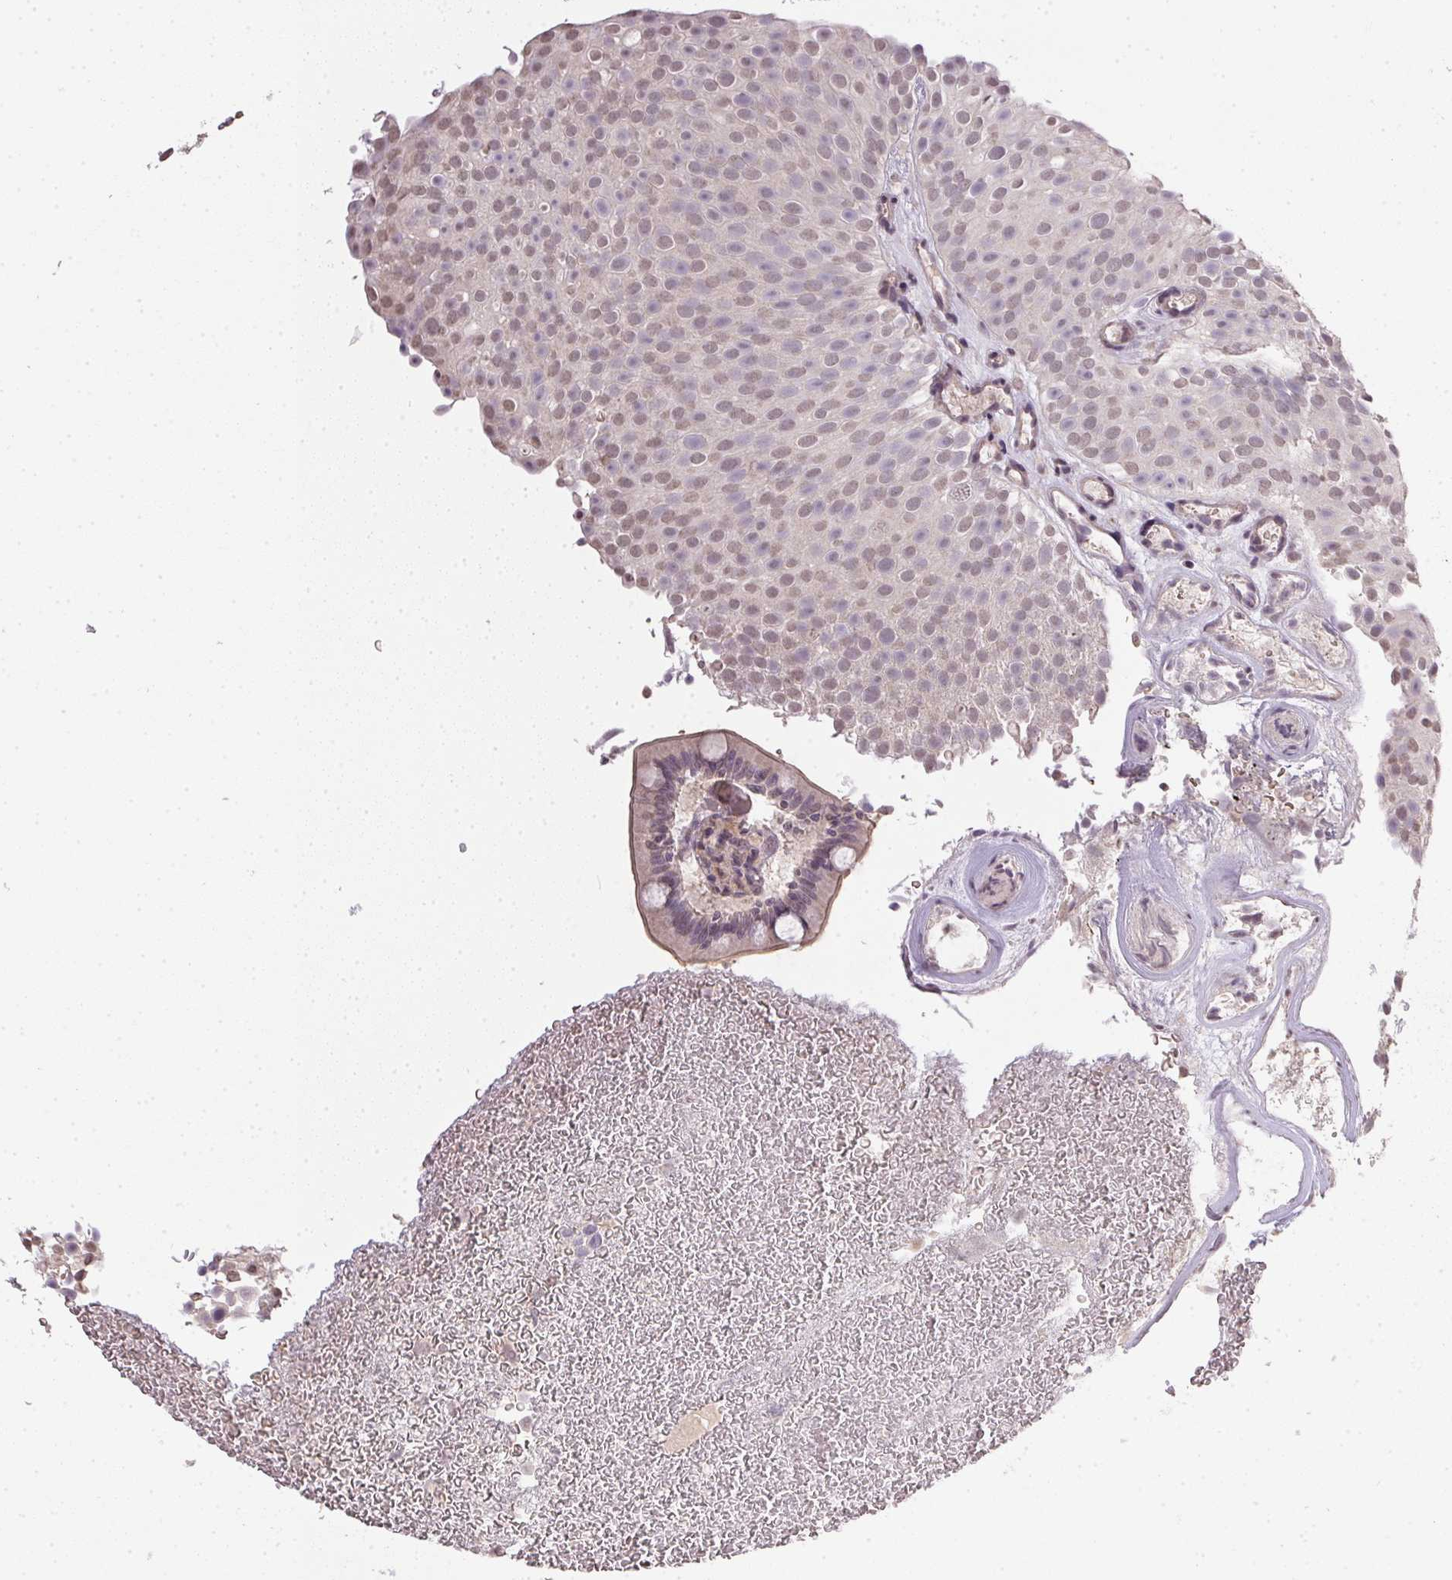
{"staining": {"intensity": "weak", "quantity": "25%-75%", "location": "nuclear"}, "tissue": "urothelial cancer", "cell_type": "Tumor cells", "image_type": "cancer", "snomed": [{"axis": "morphology", "description": "Urothelial carcinoma, Low grade"}, {"axis": "topography", "description": "Urinary bladder"}], "caption": "This is a histology image of IHC staining of low-grade urothelial carcinoma, which shows weak positivity in the nuclear of tumor cells.", "gene": "PPP4R4", "patient": {"sex": "male", "age": 78}}